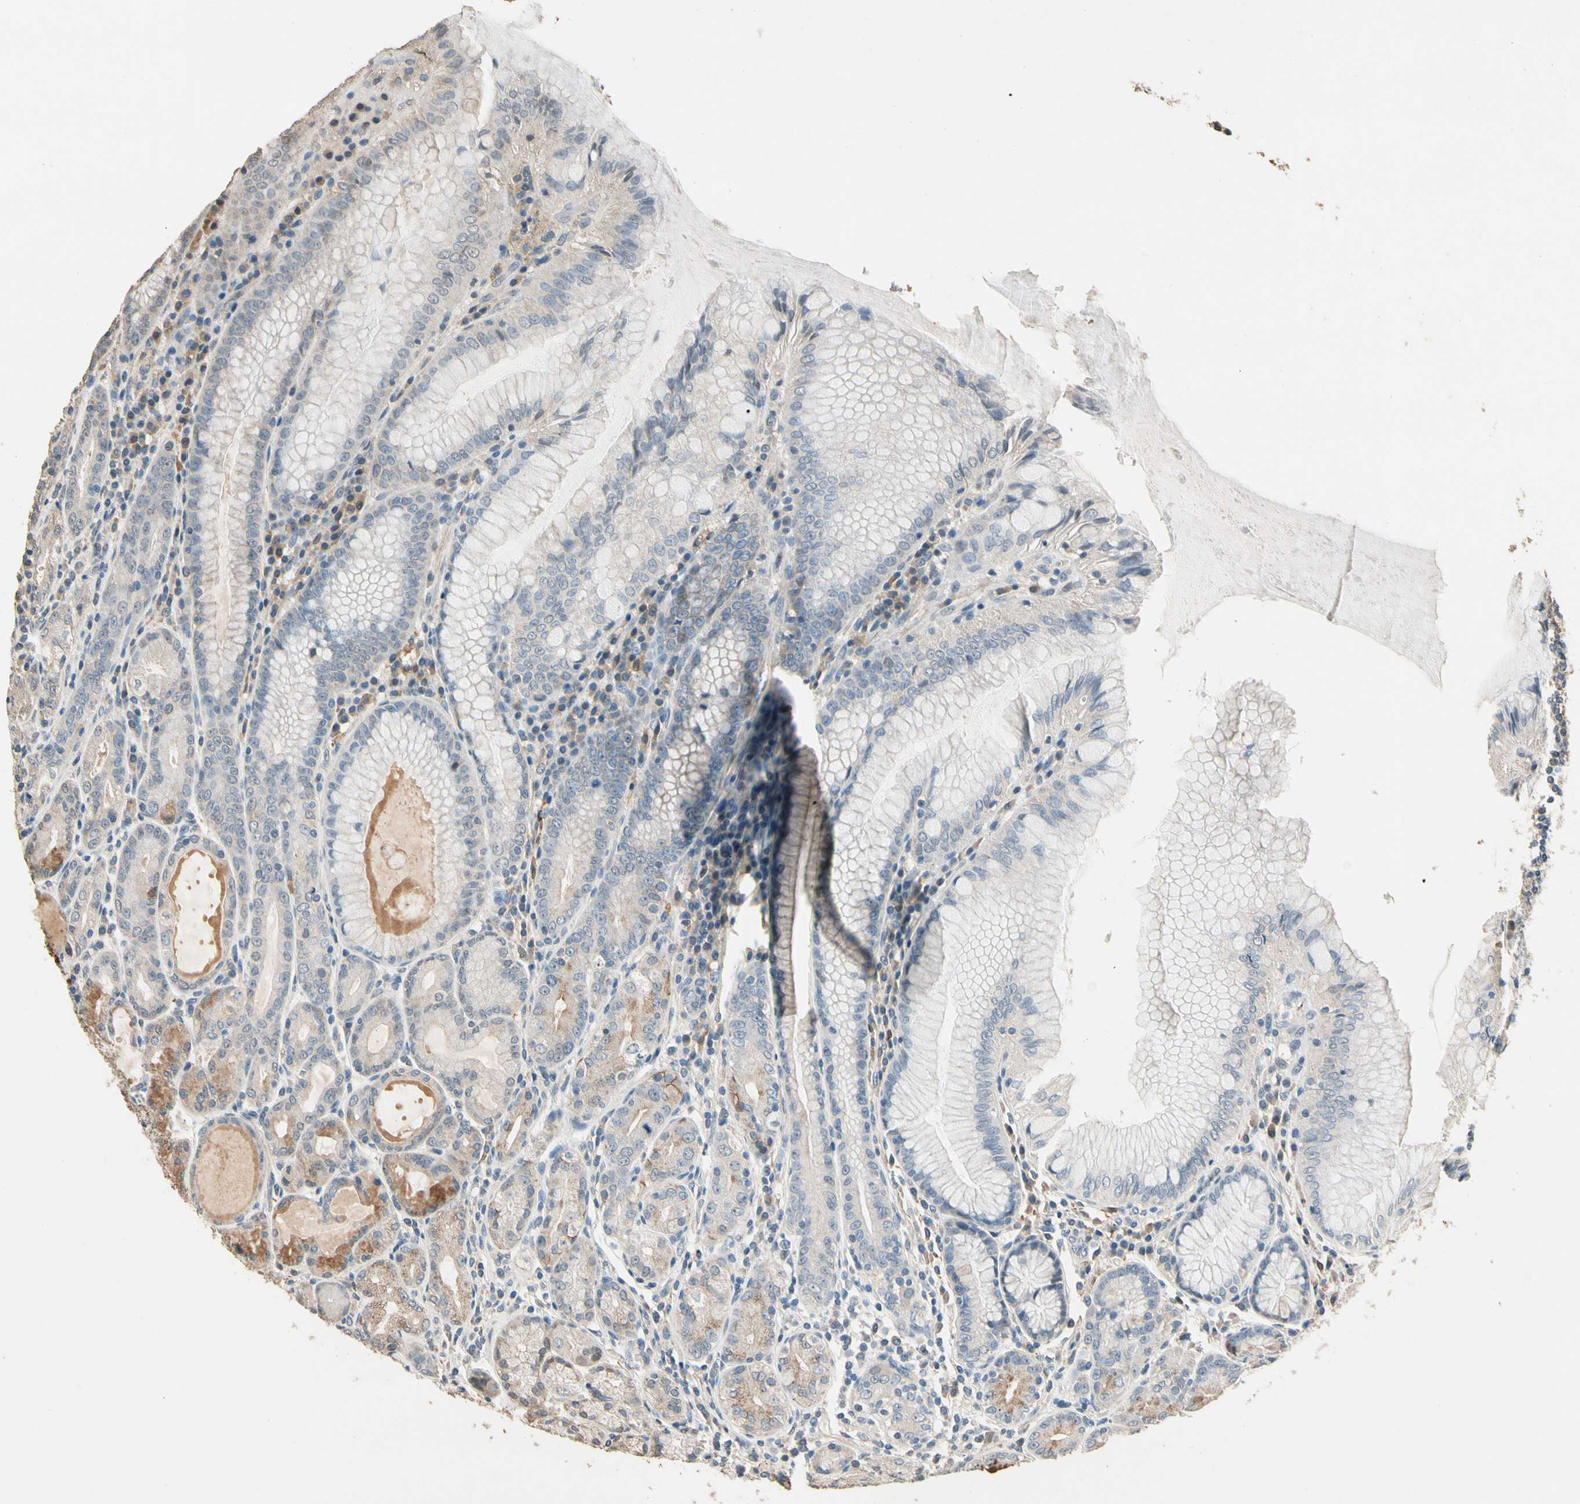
{"staining": {"intensity": "moderate", "quantity": "25%-75%", "location": "cytoplasmic/membranous"}, "tissue": "stomach", "cell_type": "Glandular cells", "image_type": "normal", "snomed": [{"axis": "morphology", "description": "Normal tissue, NOS"}, {"axis": "topography", "description": "Stomach, lower"}], "caption": "Glandular cells show medium levels of moderate cytoplasmic/membranous expression in approximately 25%-75% of cells in benign stomach. (IHC, brightfield microscopy, high magnification).", "gene": "CDH6", "patient": {"sex": "female", "age": 76}}